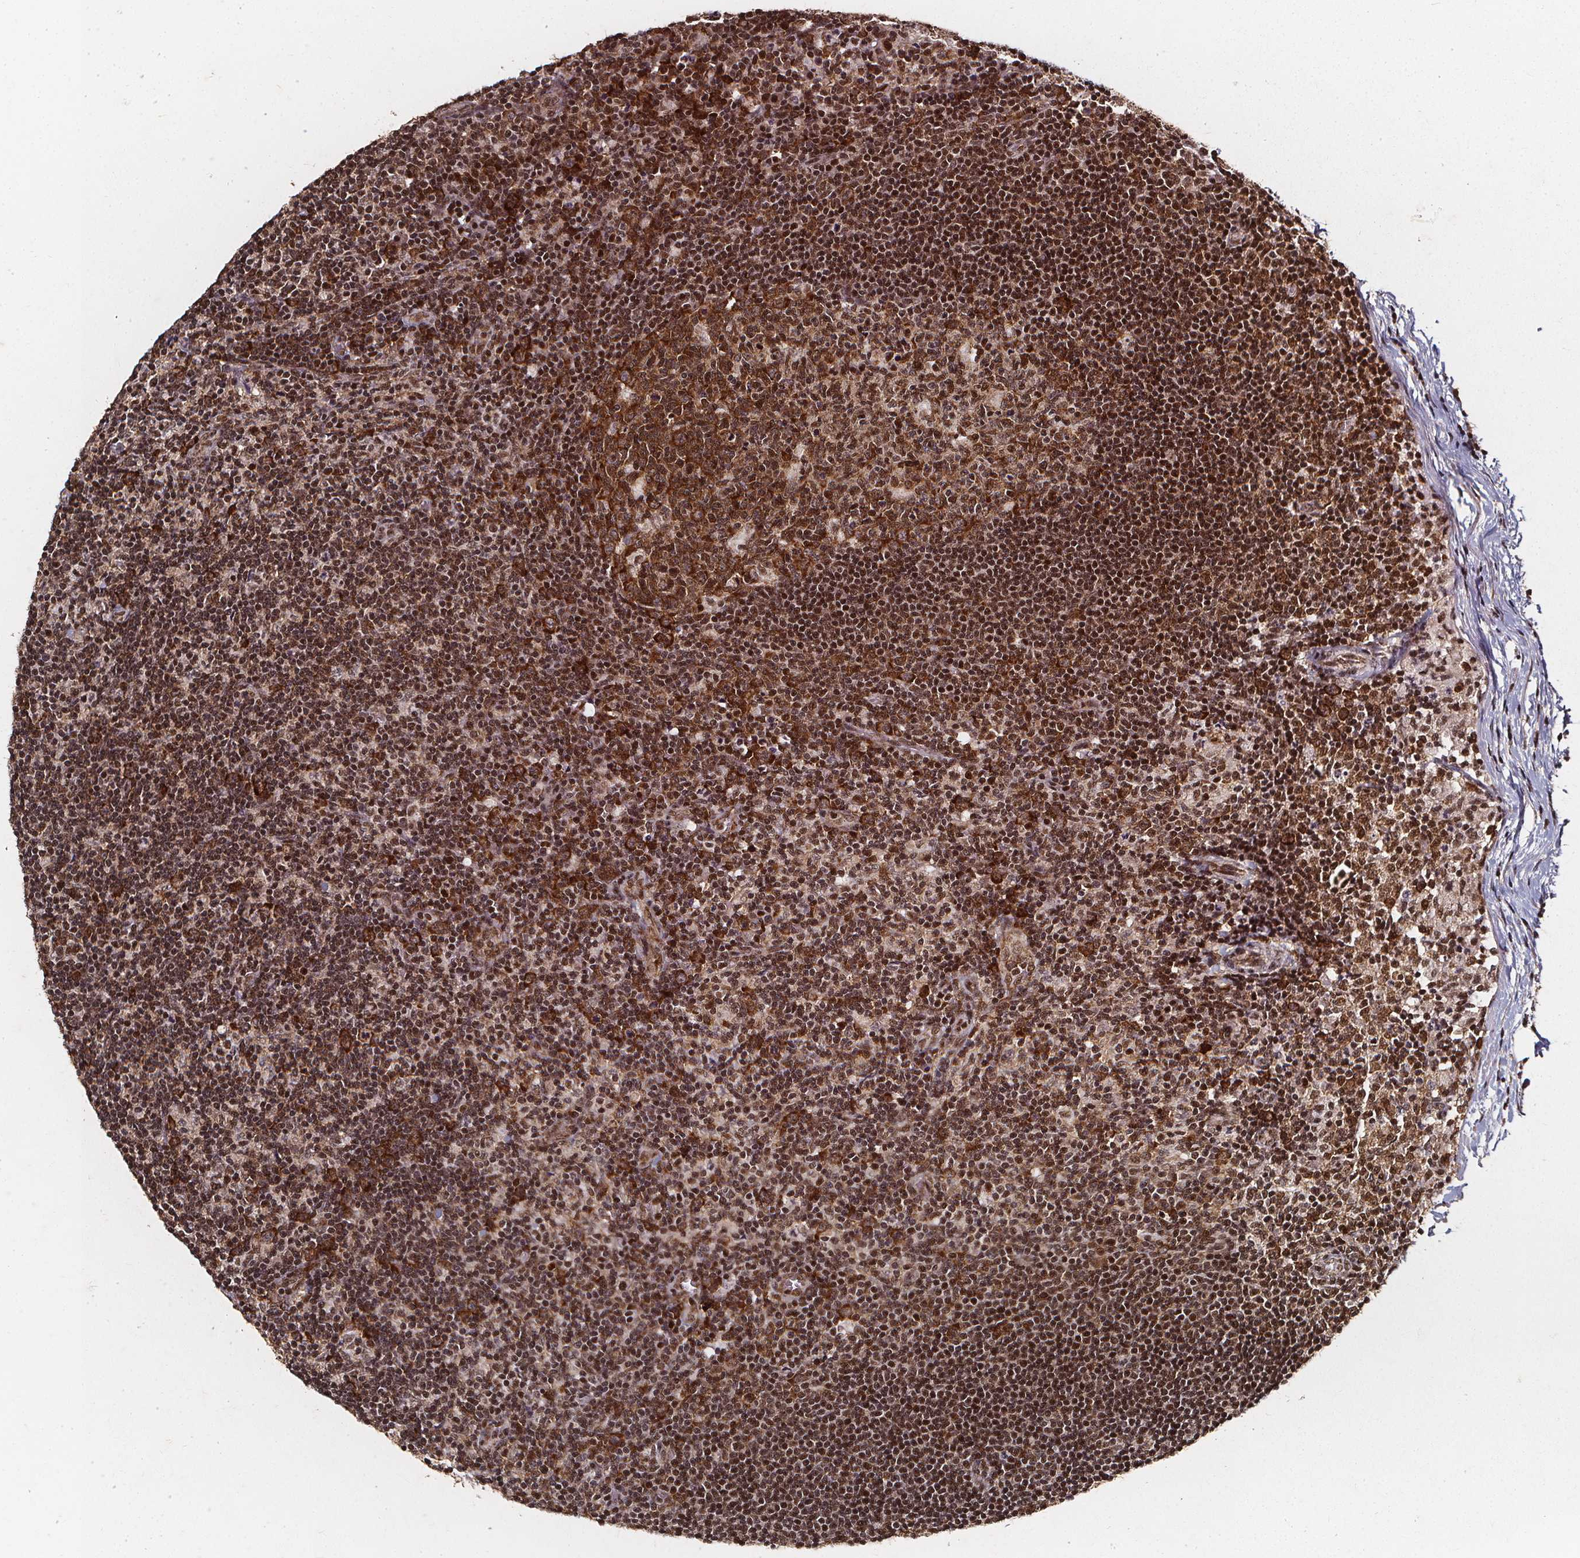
{"staining": {"intensity": "strong", "quantity": ">75%", "location": "cytoplasmic/membranous,nuclear"}, "tissue": "lymph node", "cell_type": "Germinal center cells", "image_type": "normal", "snomed": [{"axis": "morphology", "description": "Normal tissue, NOS"}, {"axis": "topography", "description": "Lymph node"}], "caption": "Strong cytoplasmic/membranous,nuclear expression is seen in about >75% of germinal center cells in benign lymph node.", "gene": "SMN1", "patient": {"sex": "female", "age": 72}}